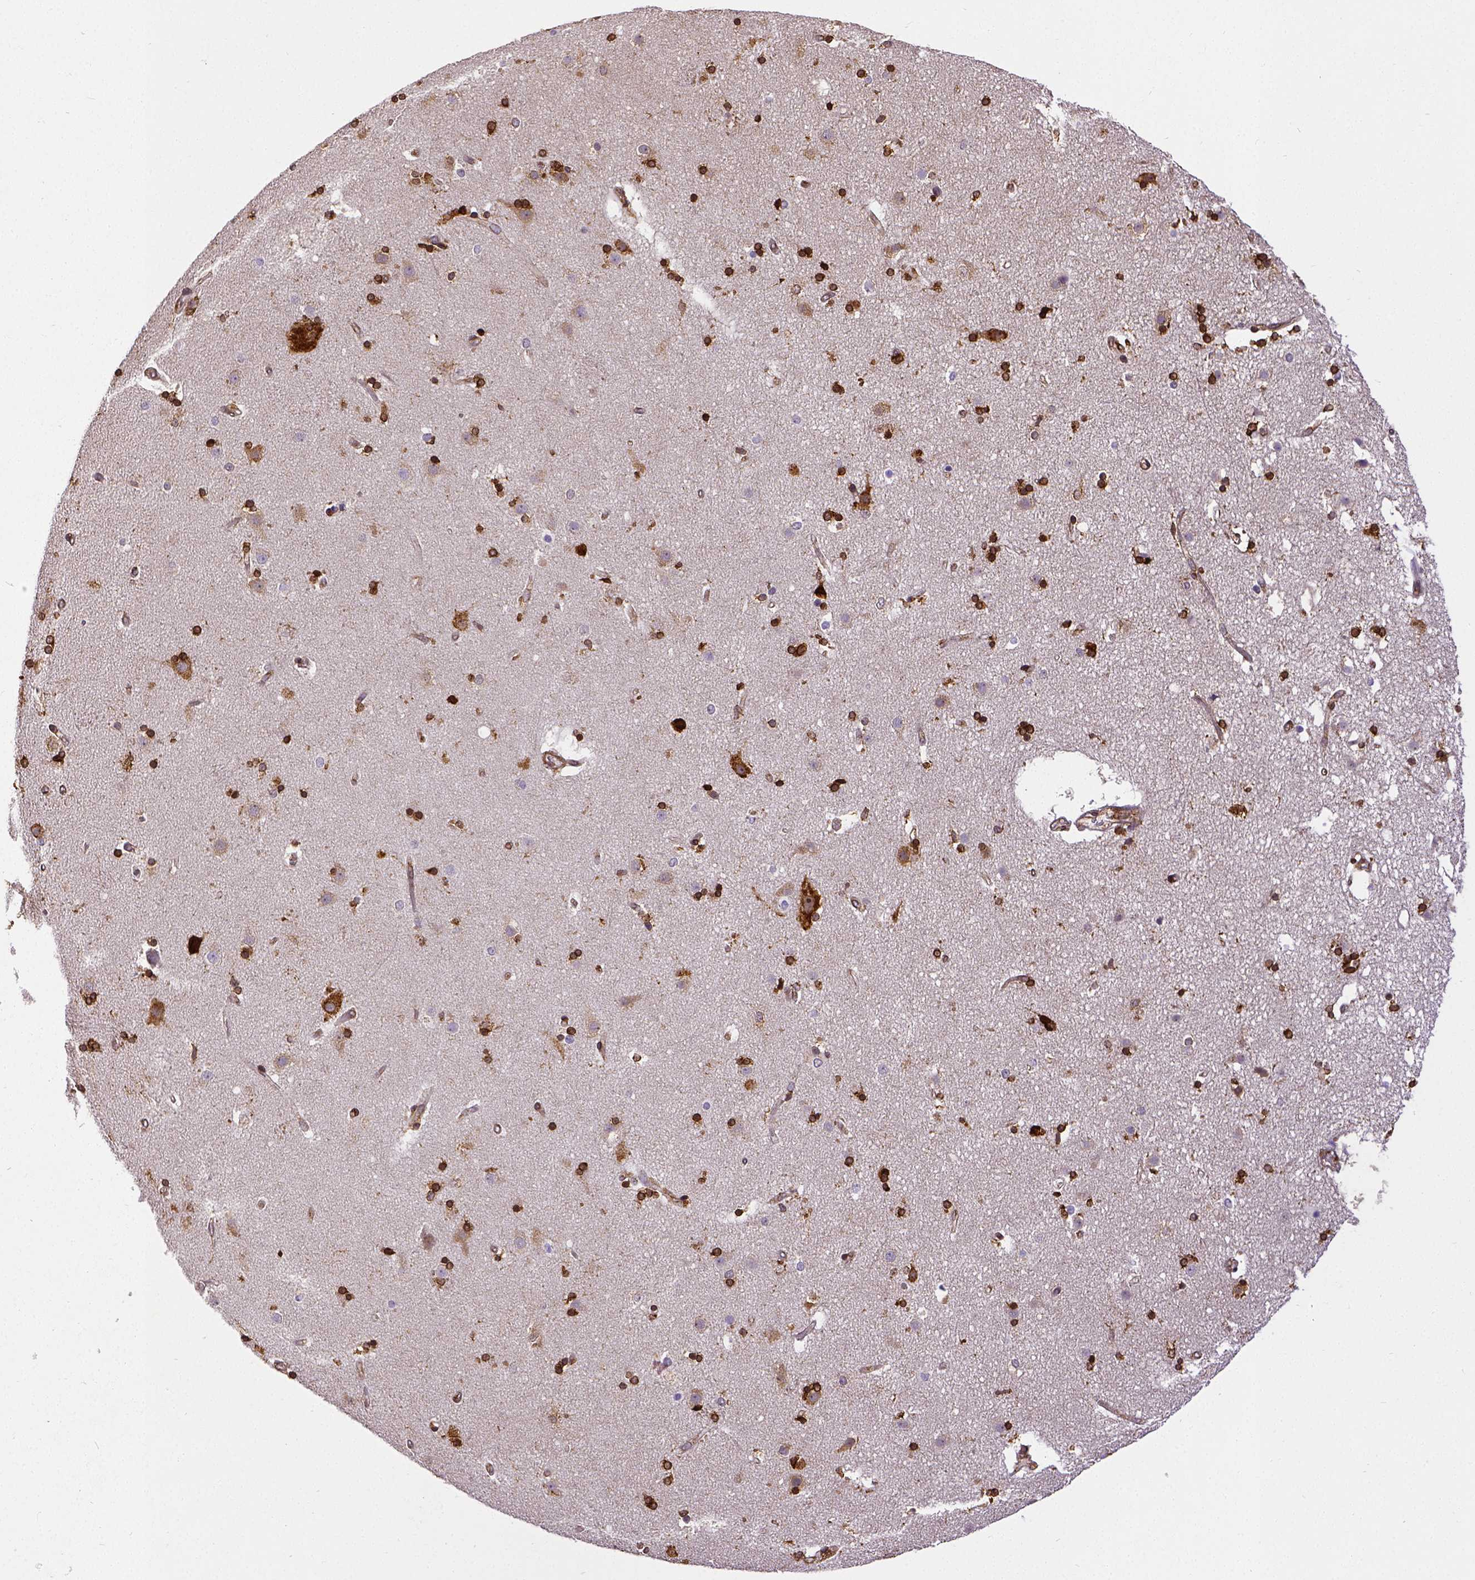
{"staining": {"intensity": "strong", "quantity": "25%-75%", "location": "cytoplasmic/membranous,nuclear"}, "tissue": "caudate", "cell_type": "Glial cells", "image_type": "normal", "snomed": [{"axis": "morphology", "description": "Normal tissue, NOS"}, {"axis": "topography", "description": "Lateral ventricle wall"}], "caption": "Caudate stained for a protein (brown) shows strong cytoplasmic/membranous,nuclear positive expression in about 25%-75% of glial cells.", "gene": "MTDH", "patient": {"sex": "female", "age": 71}}